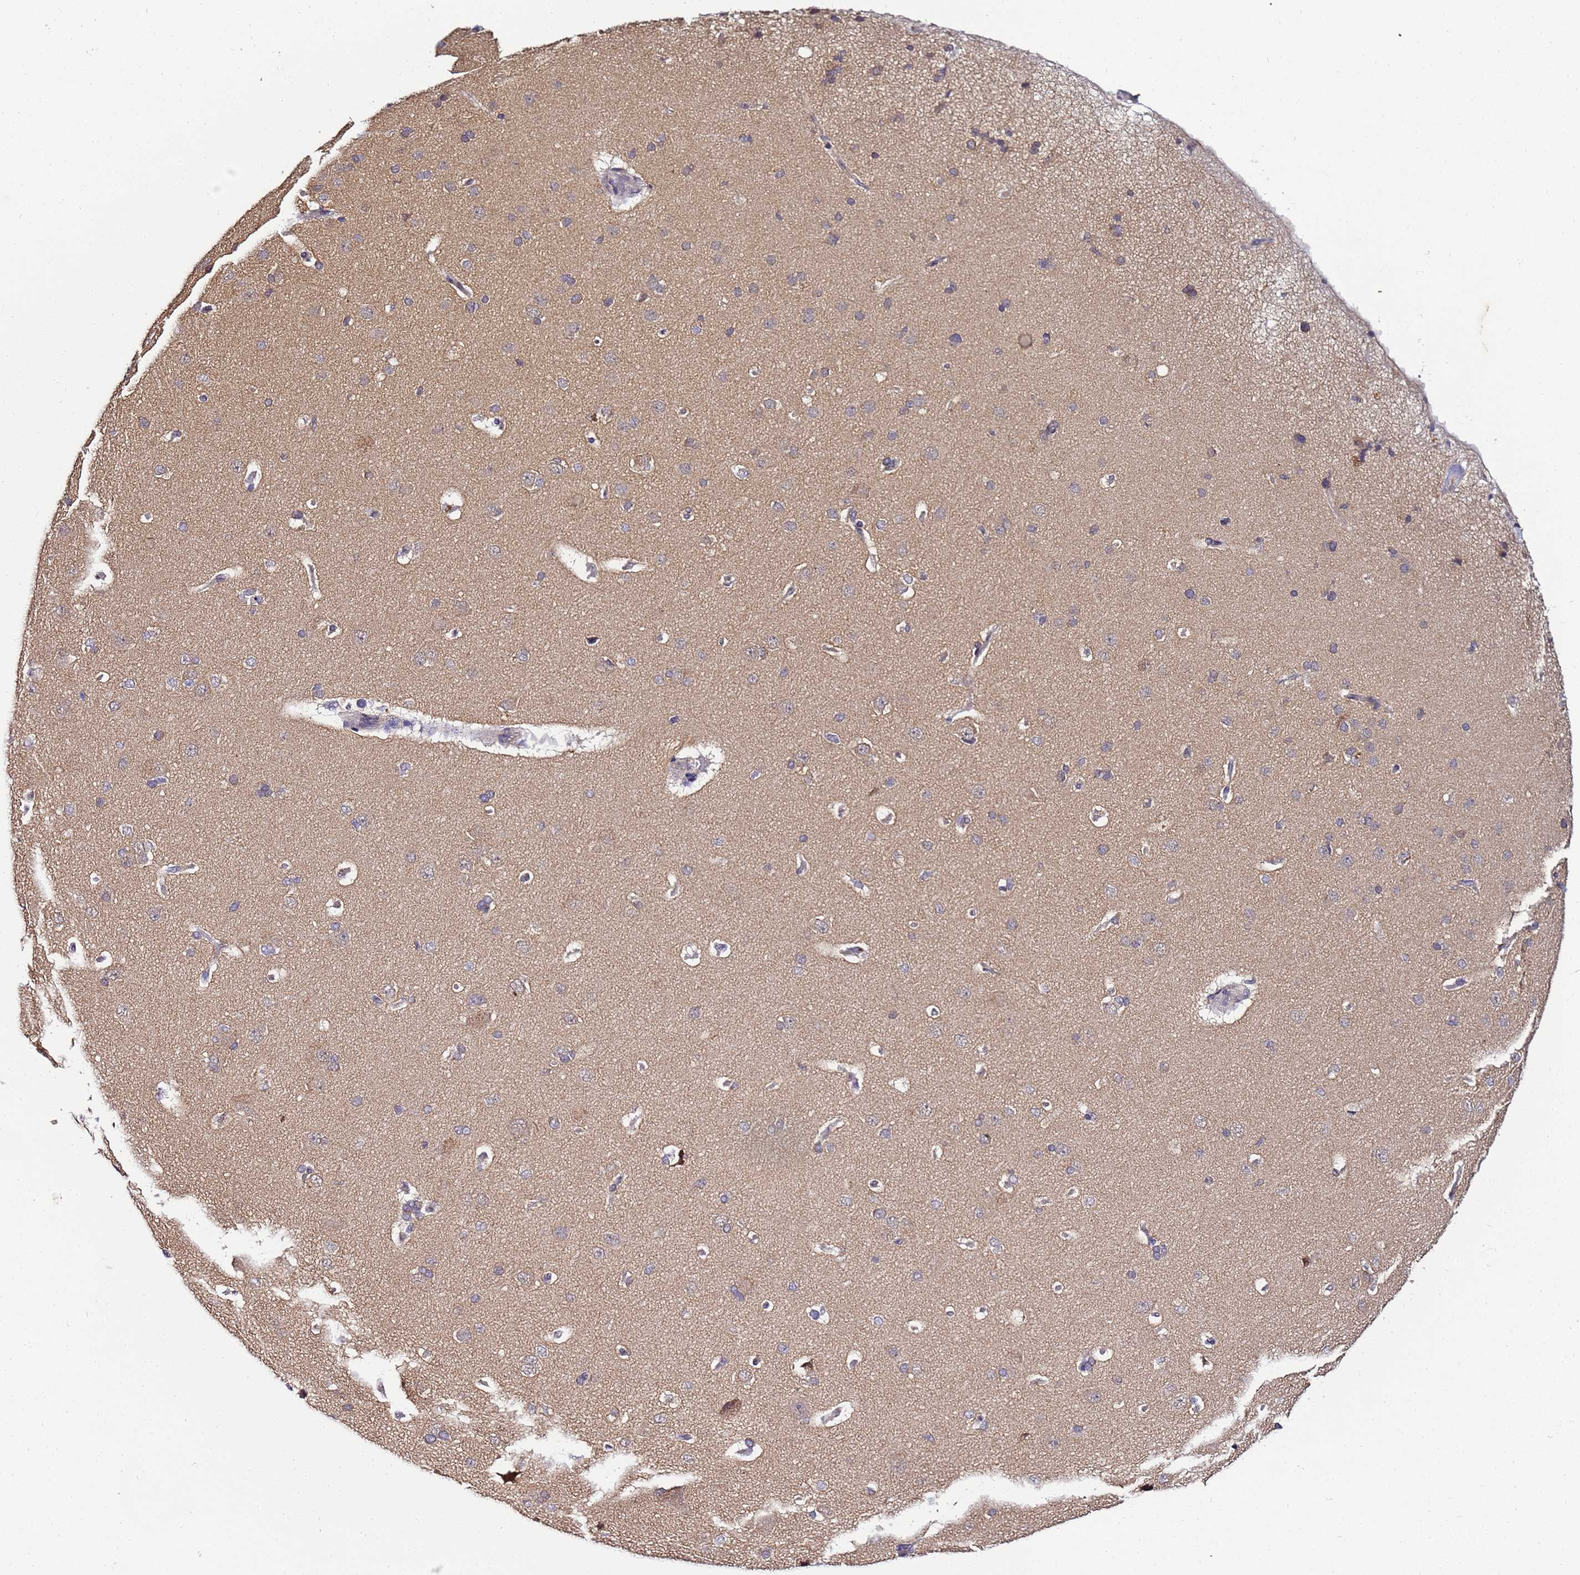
{"staining": {"intensity": "weak", "quantity": ">75%", "location": "cytoplasmic/membranous"}, "tissue": "cerebral cortex", "cell_type": "Endothelial cells", "image_type": "normal", "snomed": [{"axis": "morphology", "description": "Normal tissue, NOS"}, {"axis": "topography", "description": "Cerebral cortex"}], "caption": "The image exhibits a brown stain indicating the presence of a protein in the cytoplasmic/membranous of endothelial cells in cerebral cortex.", "gene": "ANKRD17", "patient": {"sex": "male", "age": 62}}